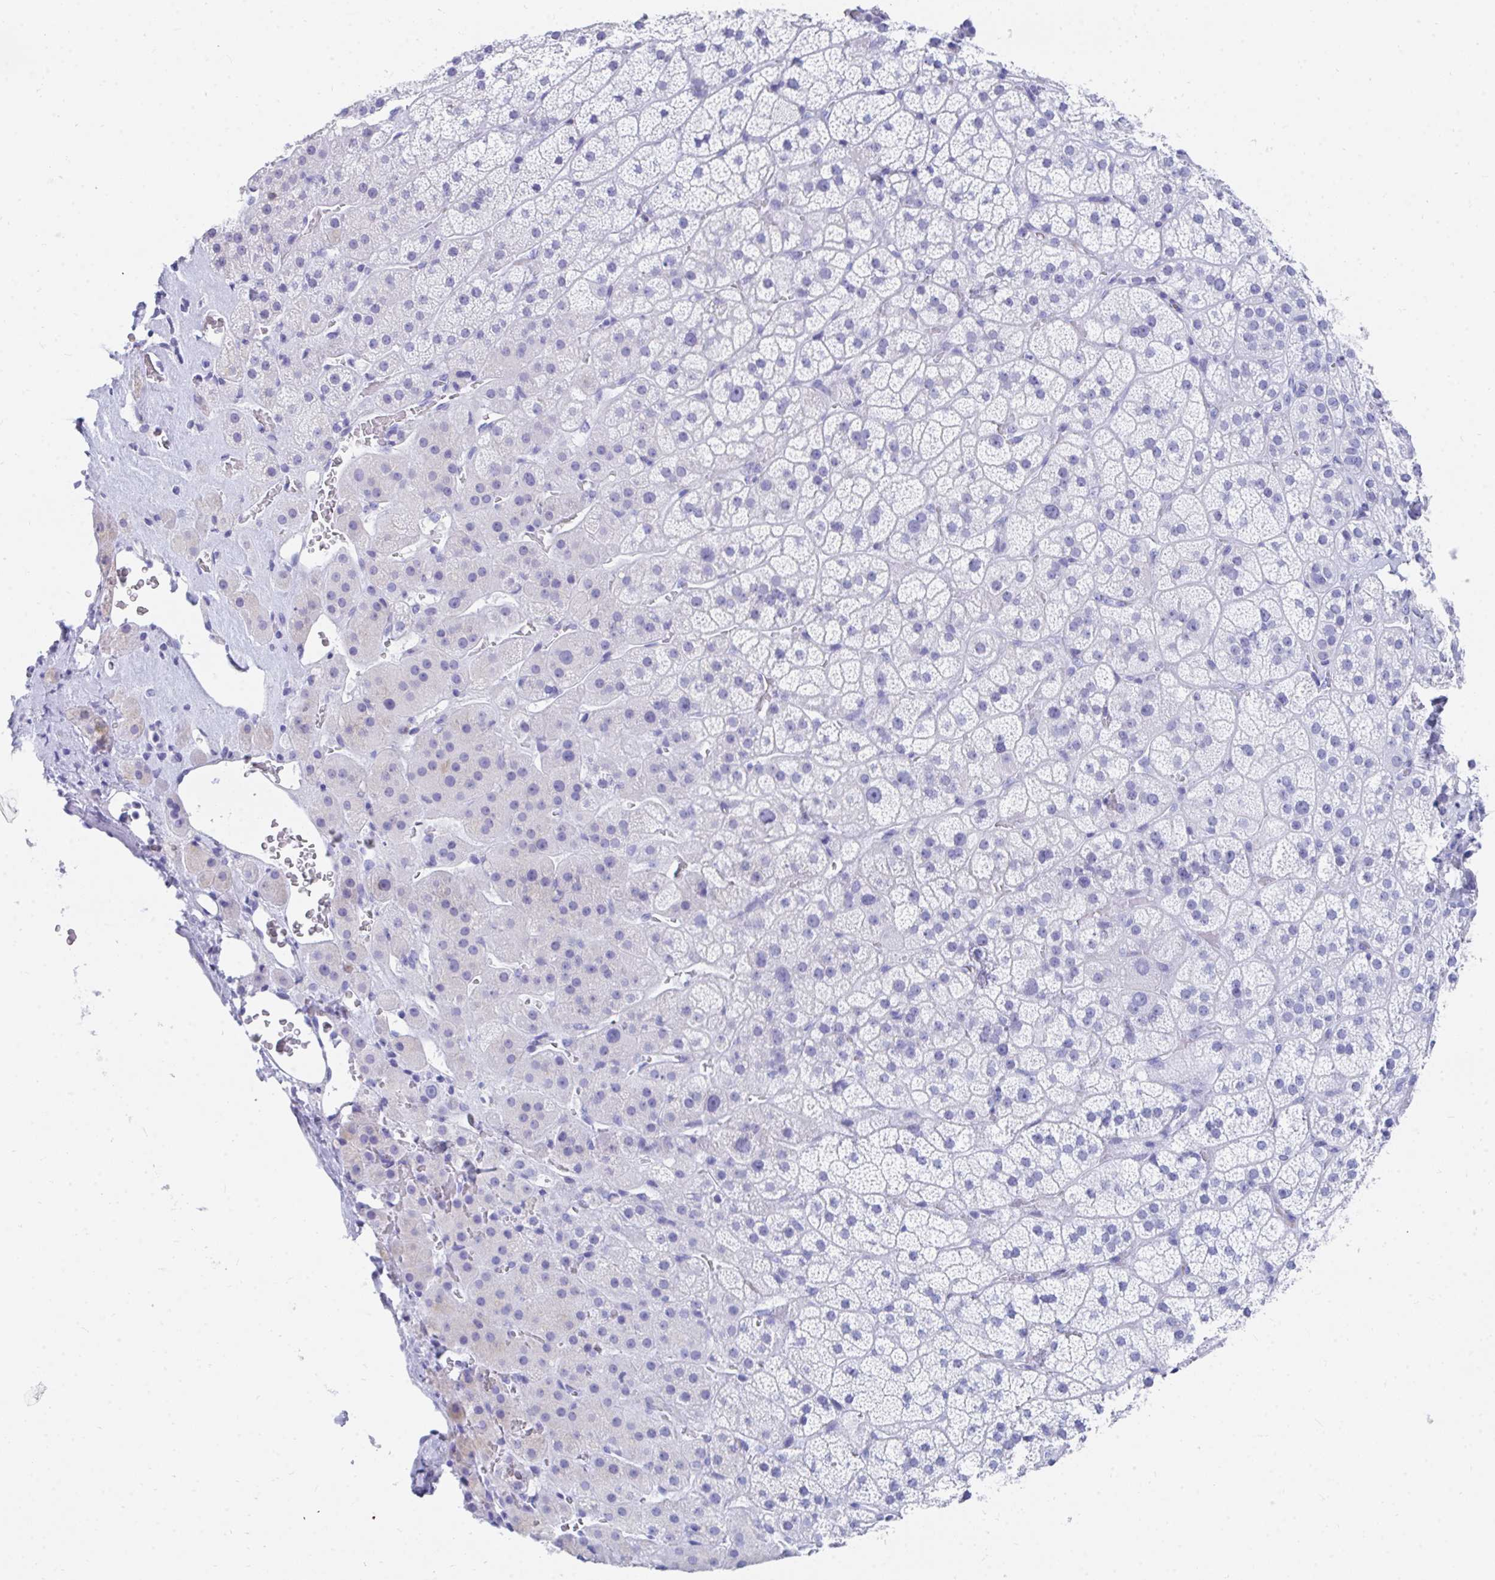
{"staining": {"intensity": "weak", "quantity": "<25%", "location": "cytoplasmic/membranous"}, "tissue": "adrenal gland", "cell_type": "Glandular cells", "image_type": "normal", "snomed": [{"axis": "morphology", "description": "Normal tissue, NOS"}, {"axis": "topography", "description": "Adrenal gland"}], "caption": "This is a image of immunohistochemistry (IHC) staining of unremarkable adrenal gland, which shows no staining in glandular cells. The staining was performed using DAB to visualize the protein expression in brown, while the nuclei were stained in blue with hematoxylin (Magnification: 20x).", "gene": "CD7", "patient": {"sex": "male", "age": 57}}